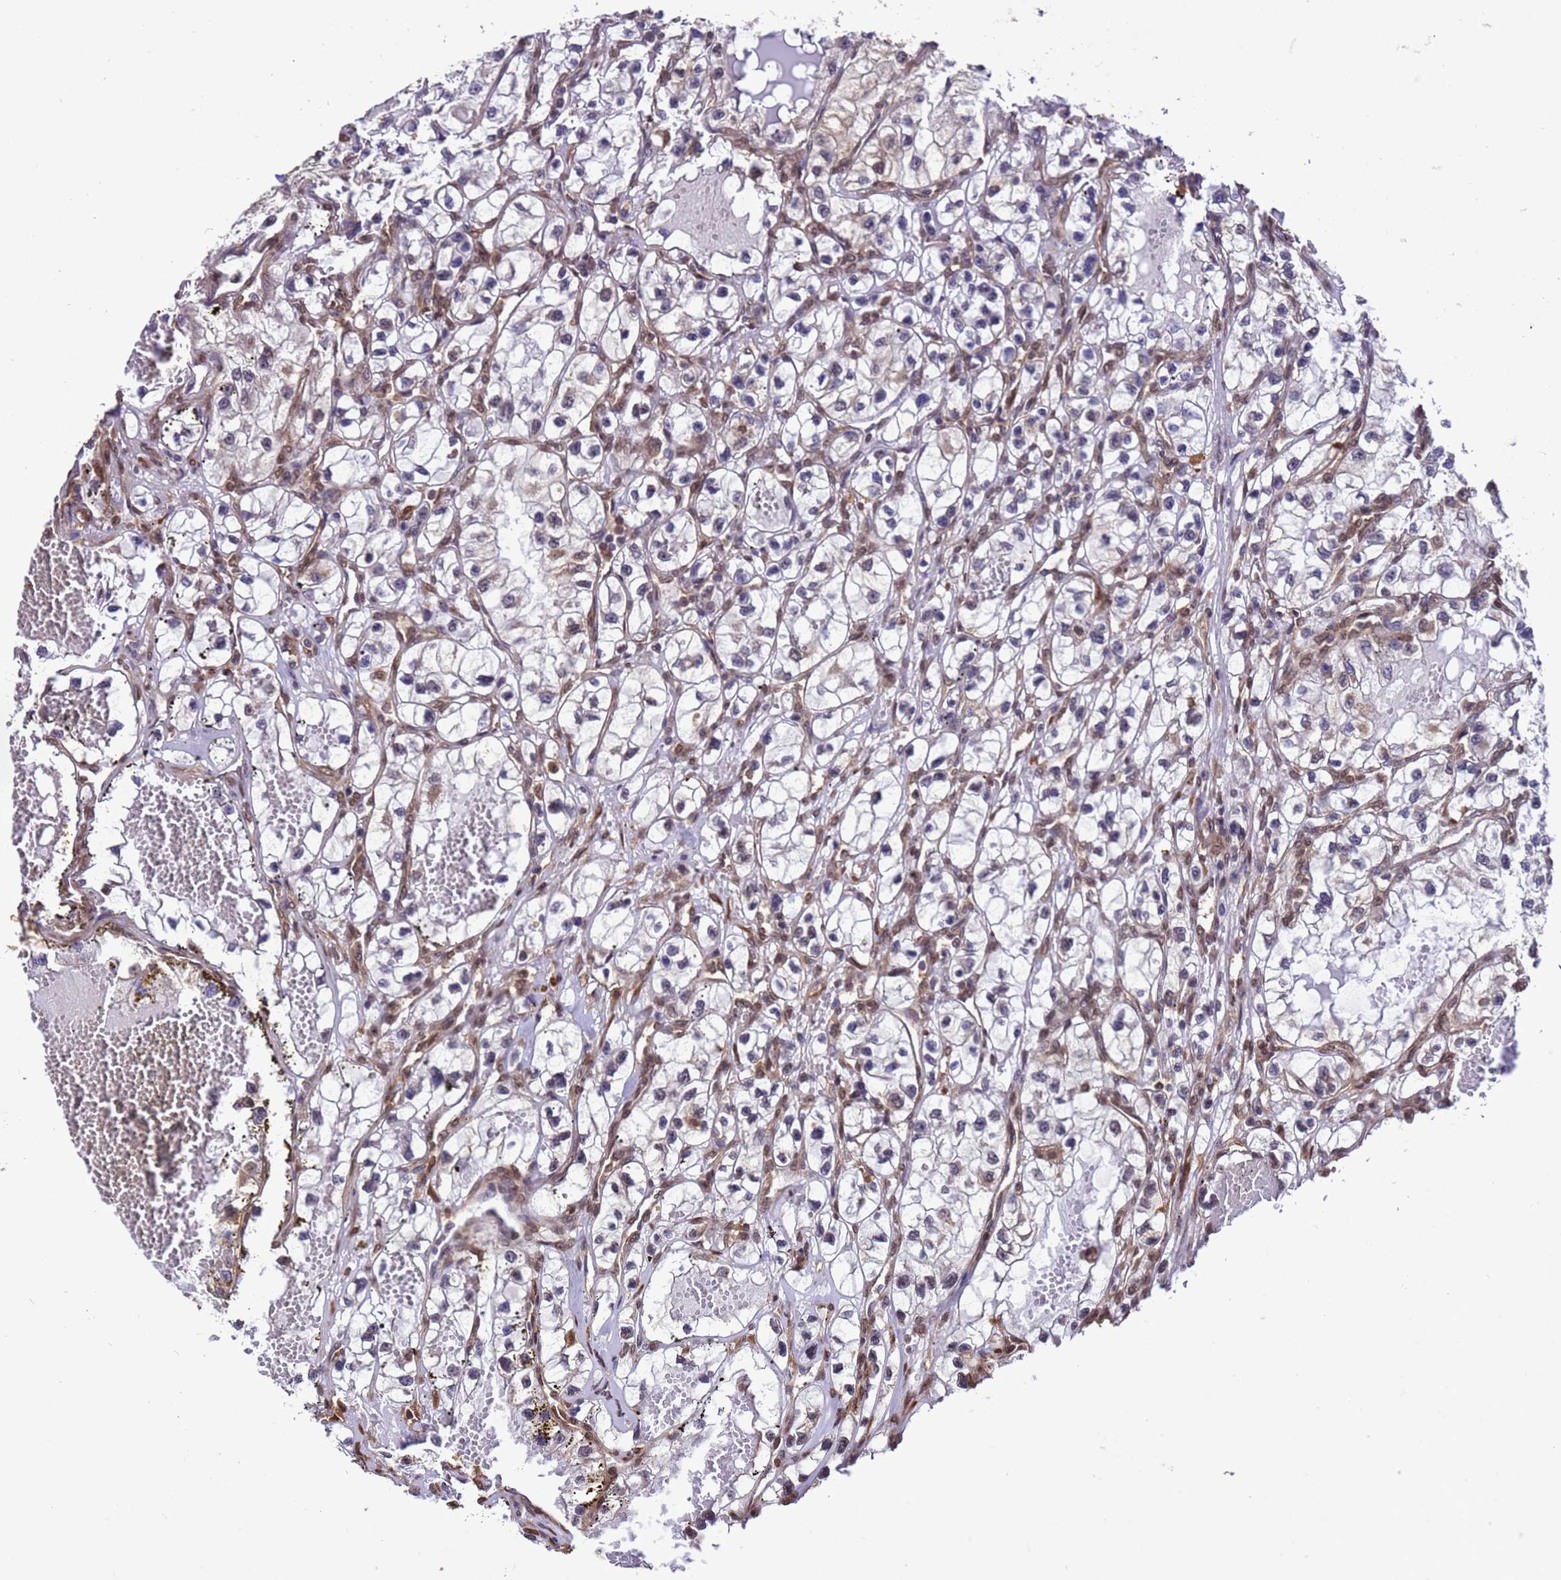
{"staining": {"intensity": "weak", "quantity": "25%-75%", "location": "nuclear"}, "tissue": "renal cancer", "cell_type": "Tumor cells", "image_type": "cancer", "snomed": [{"axis": "morphology", "description": "Adenocarcinoma, NOS"}, {"axis": "topography", "description": "Kidney"}], "caption": "This photomicrograph reveals IHC staining of human renal adenocarcinoma, with low weak nuclear positivity in about 25%-75% of tumor cells.", "gene": "VSTM4", "patient": {"sex": "female", "age": 57}}